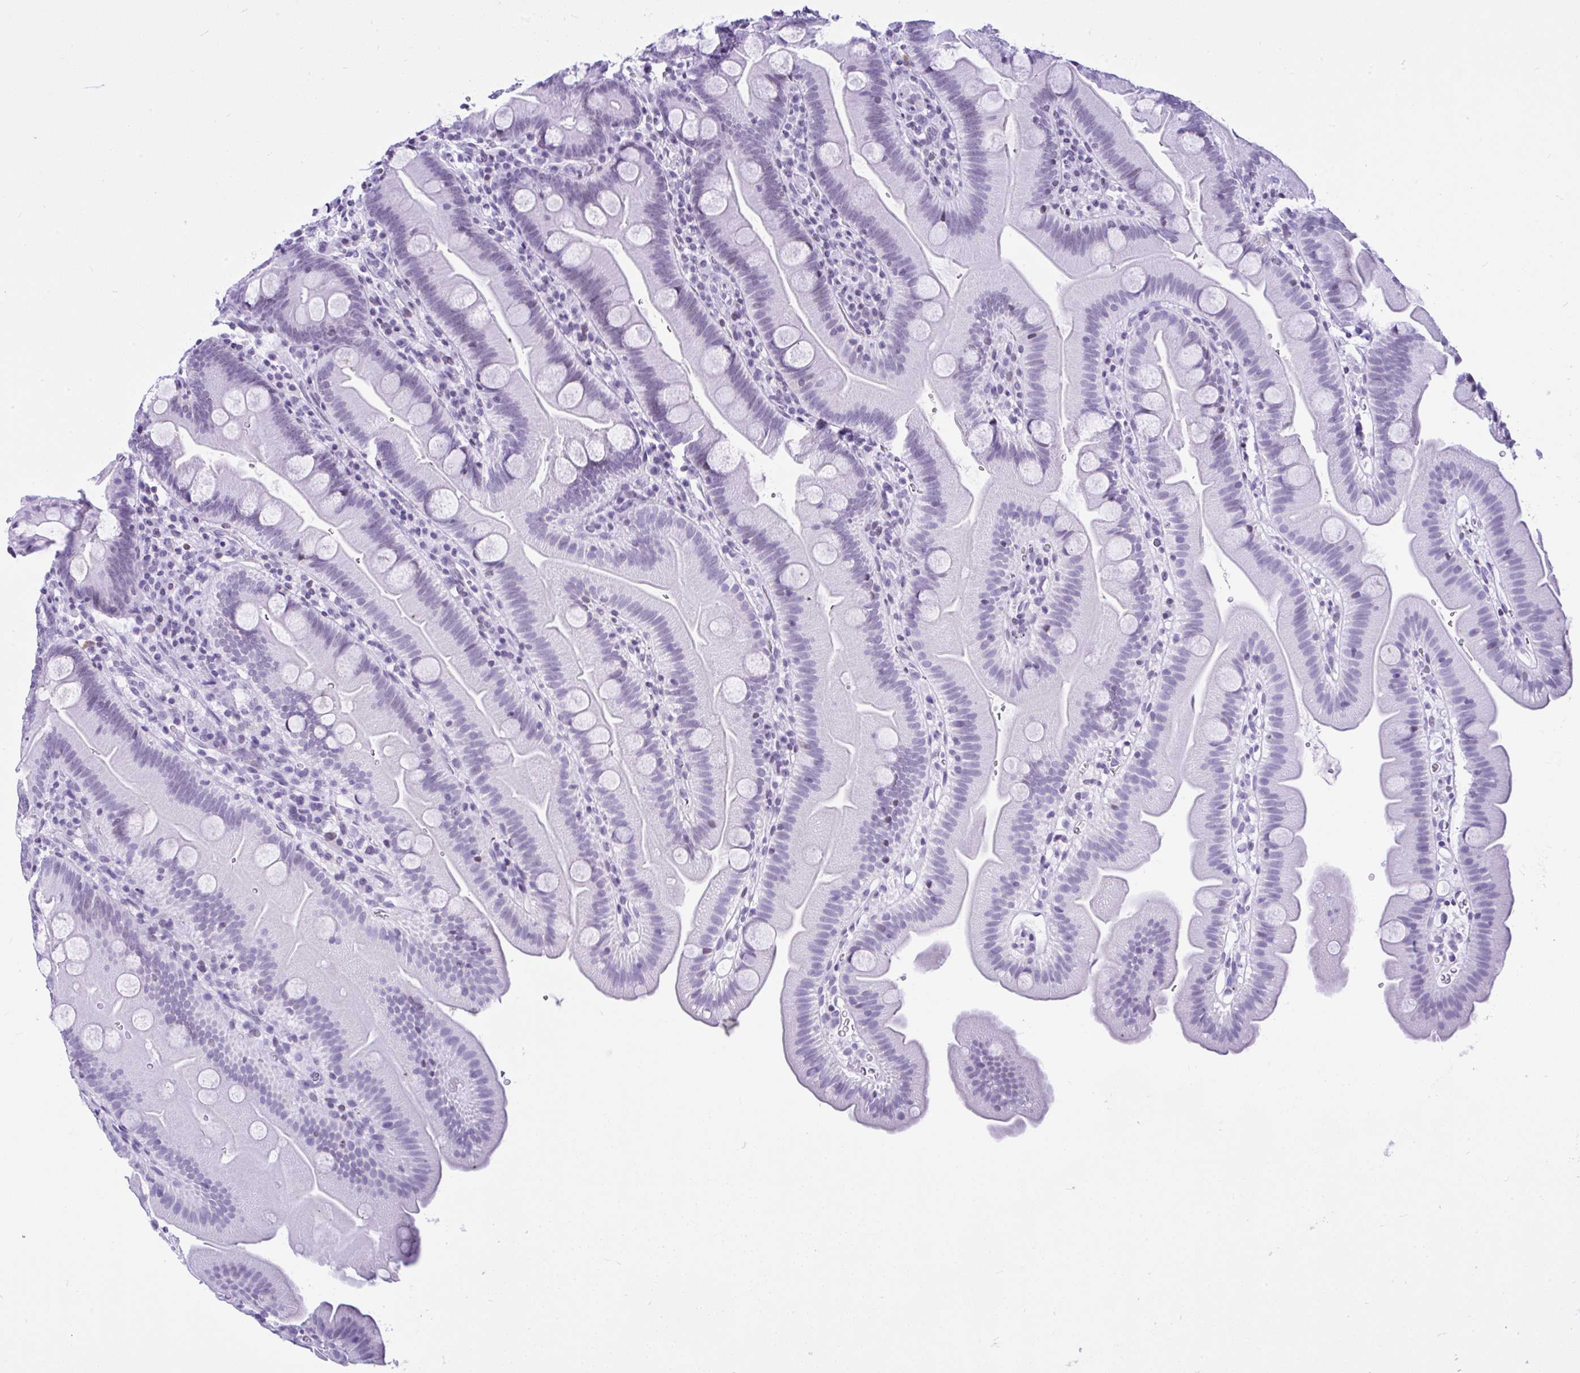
{"staining": {"intensity": "negative", "quantity": "none", "location": "none"}, "tissue": "small intestine", "cell_type": "Glandular cells", "image_type": "normal", "snomed": [{"axis": "morphology", "description": "Normal tissue, NOS"}, {"axis": "topography", "description": "Small intestine"}], "caption": "Immunohistochemistry (IHC) of unremarkable human small intestine demonstrates no staining in glandular cells. Nuclei are stained in blue.", "gene": "KRT27", "patient": {"sex": "female", "age": 68}}